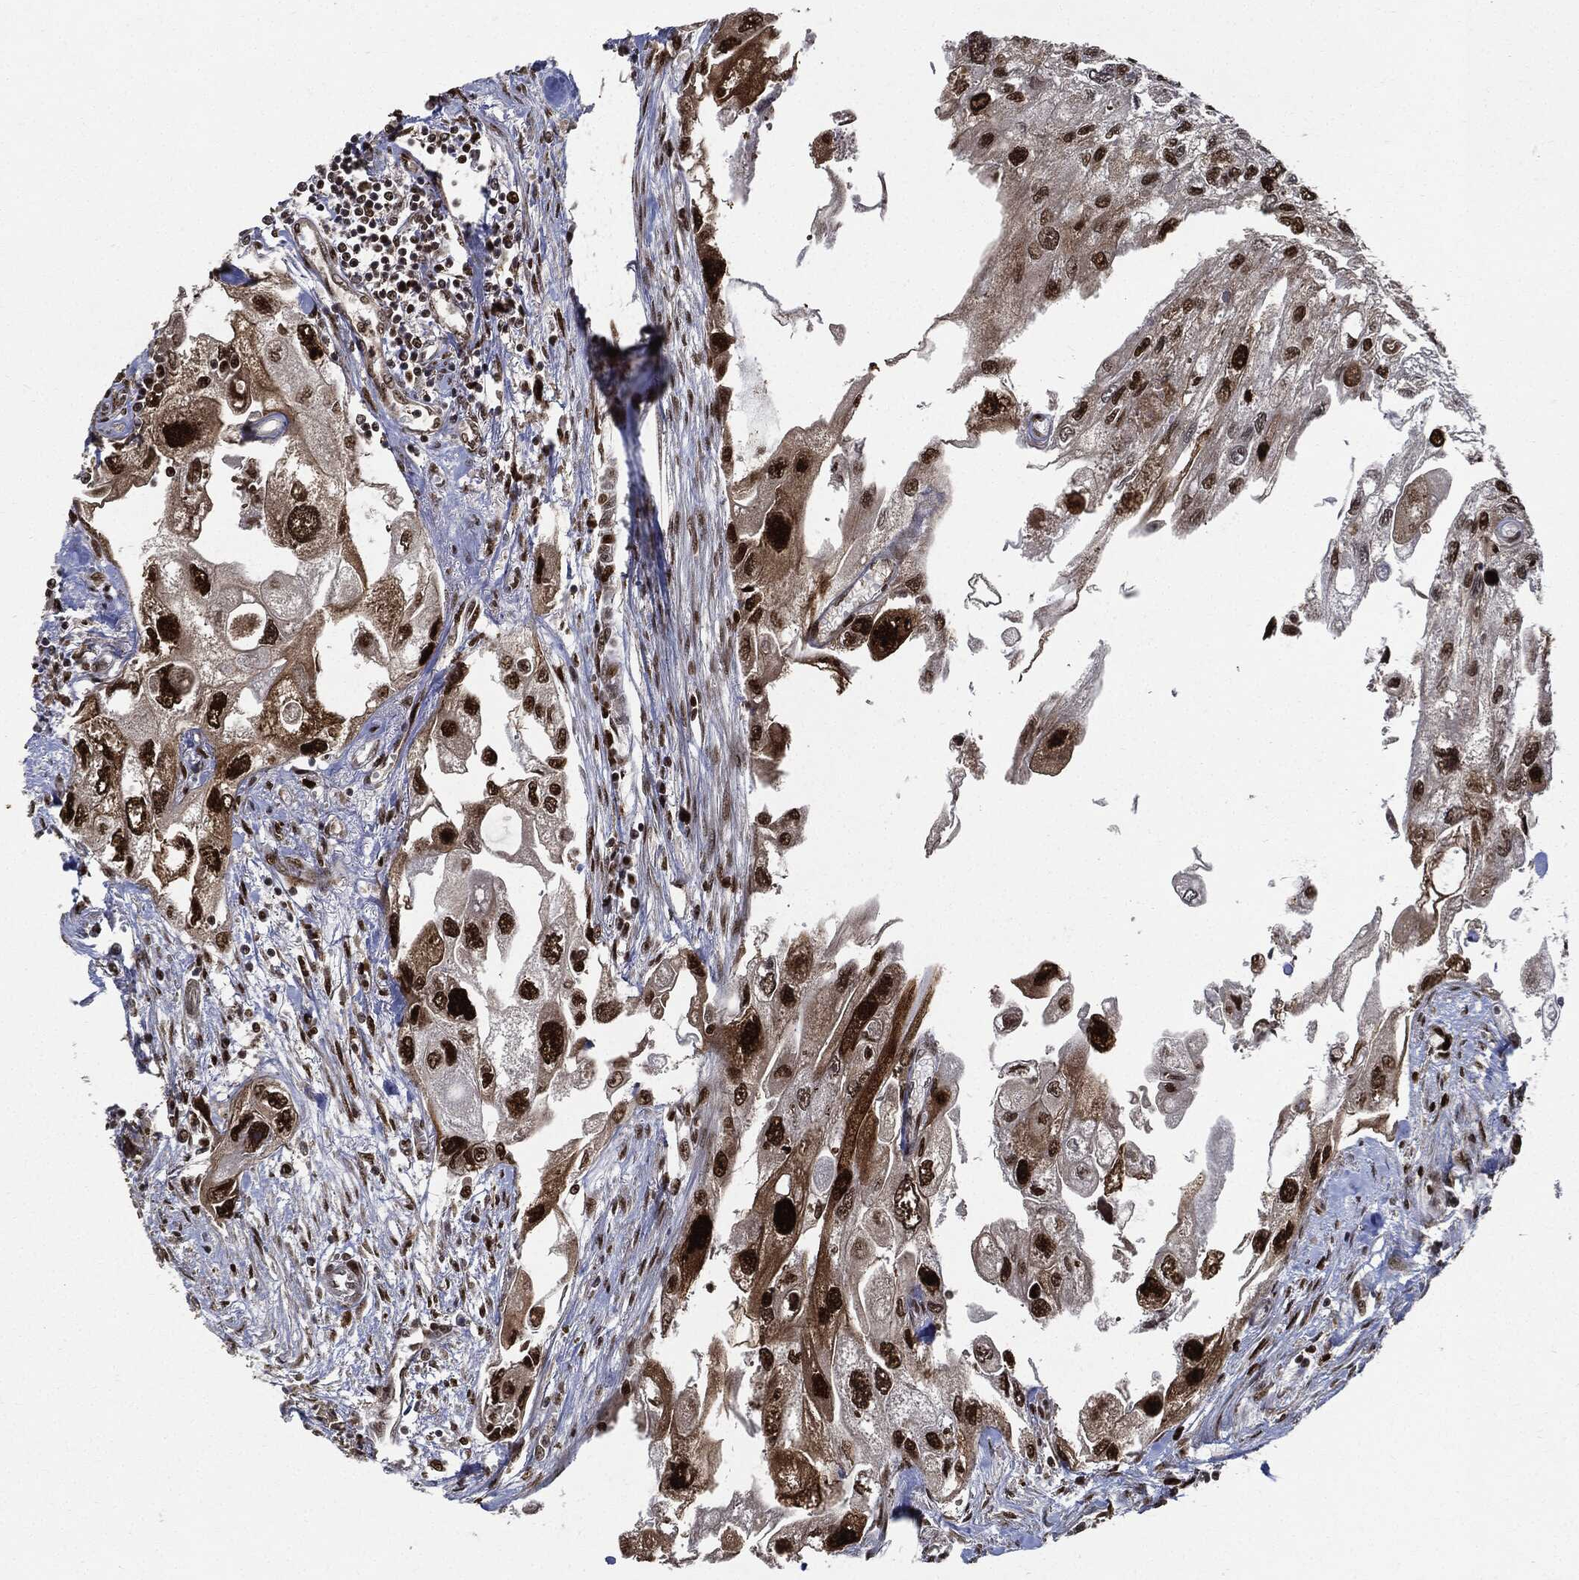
{"staining": {"intensity": "strong", "quantity": ">75%", "location": "nuclear"}, "tissue": "urothelial cancer", "cell_type": "Tumor cells", "image_type": "cancer", "snomed": [{"axis": "morphology", "description": "Urothelial carcinoma, High grade"}, {"axis": "topography", "description": "Urinary bladder"}], "caption": "An image of urothelial cancer stained for a protein reveals strong nuclear brown staining in tumor cells.", "gene": "PCNA", "patient": {"sex": "male", "age": 59}}